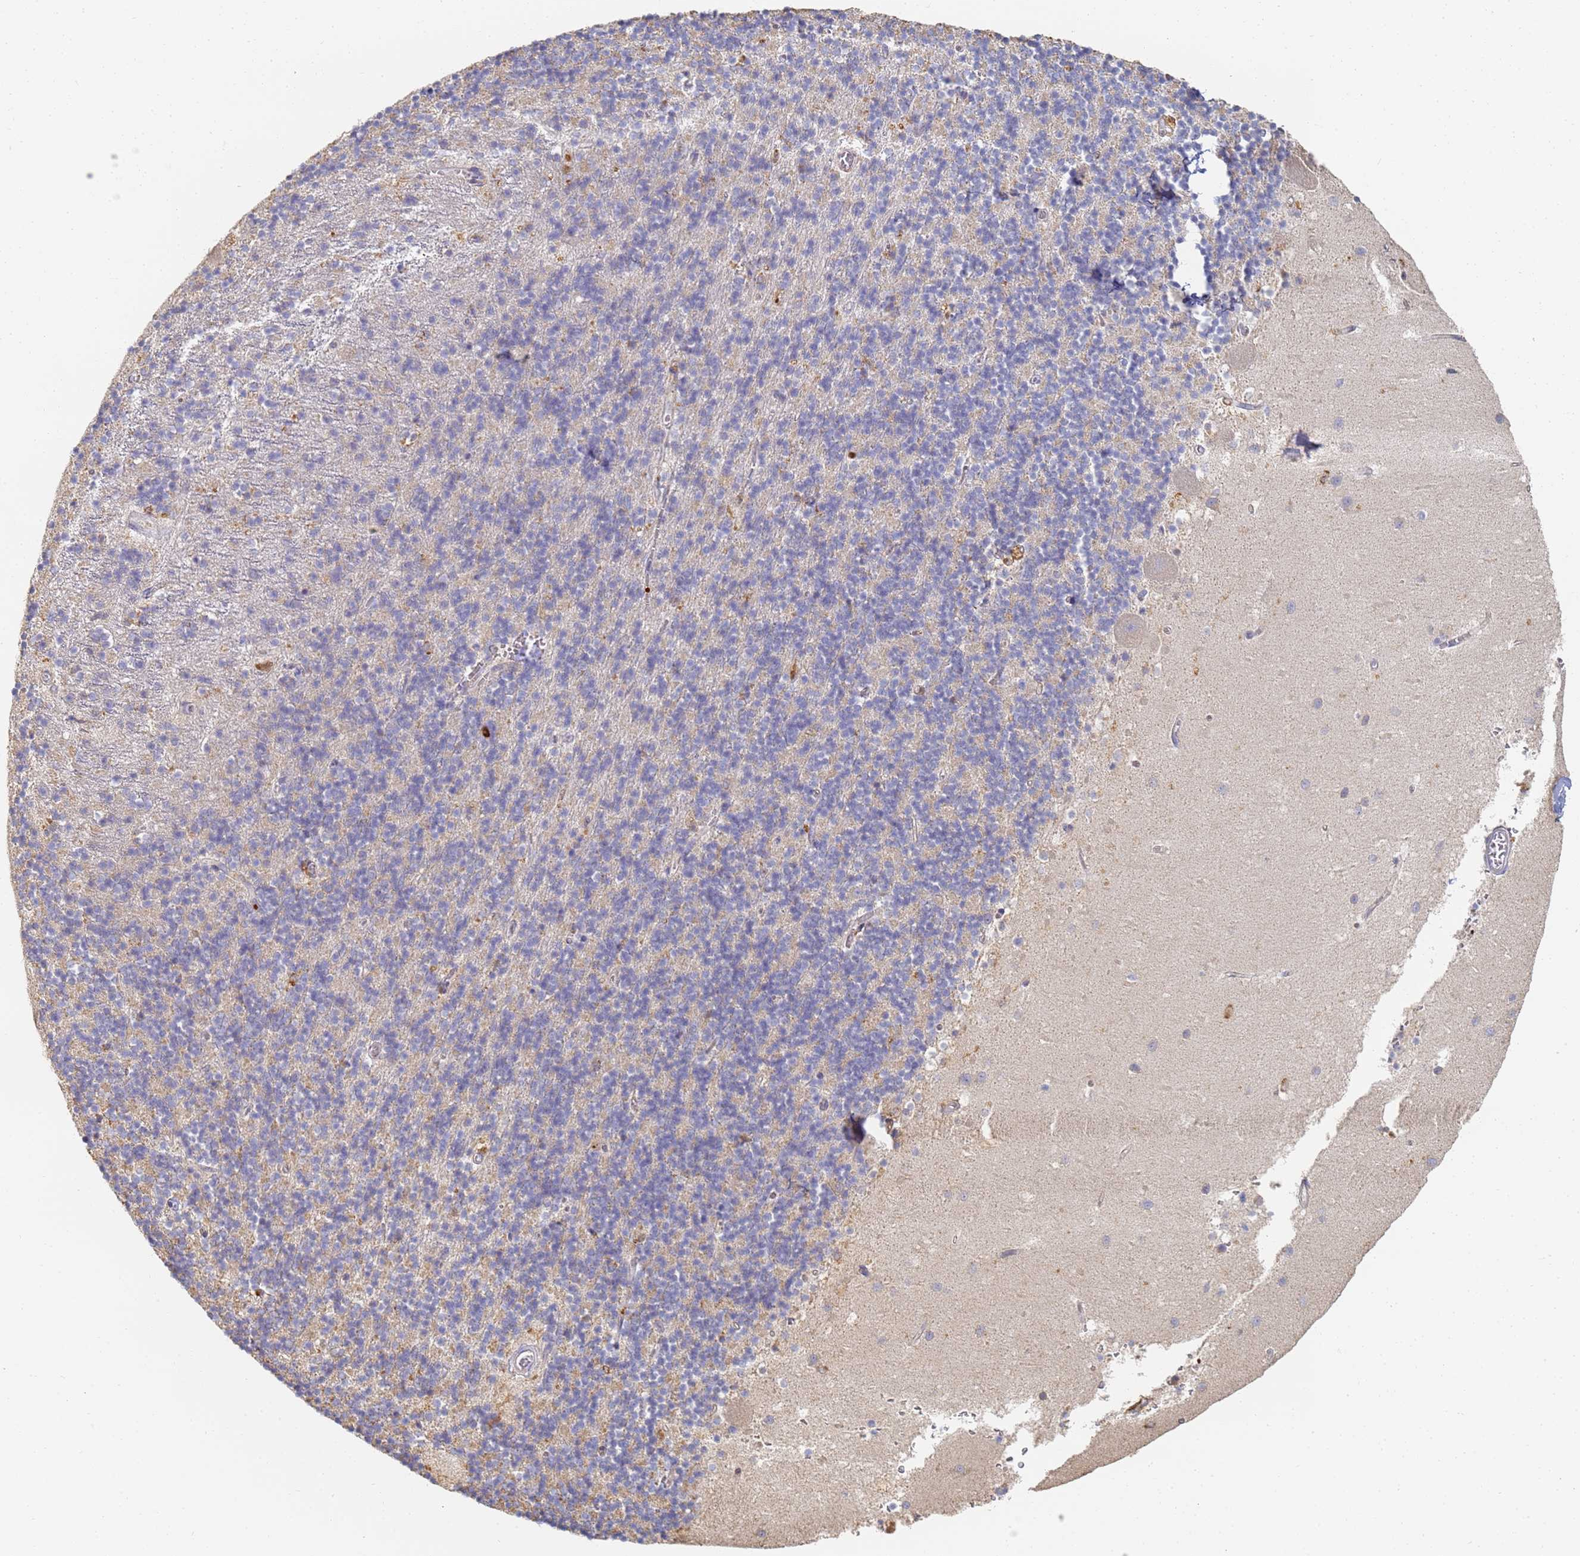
{"staining": {"intensity": "weak", "quantity": "25%-75%", "location": "cytoplasmic/membranous"}, "tissue": "cerebellum", "cell_type": "Cells in granular layer", "image_type": "normal", "snomed": [{"axis": "morphology", "description": "Normal tissue, NOS"}, {"axis": "topography", "description": "Cerebellum"}], "caption": "Brown immunohistochemical staining in normal human cerebellum shows weak cytoplasmic/membranous positivity in approximately 25%-75% of cells in granular layer. The protein of interest is shown in brown color, while the nuclei are stained blue.", "gene": "BIN2", "patient": {"sex": "male", "age": 54}}